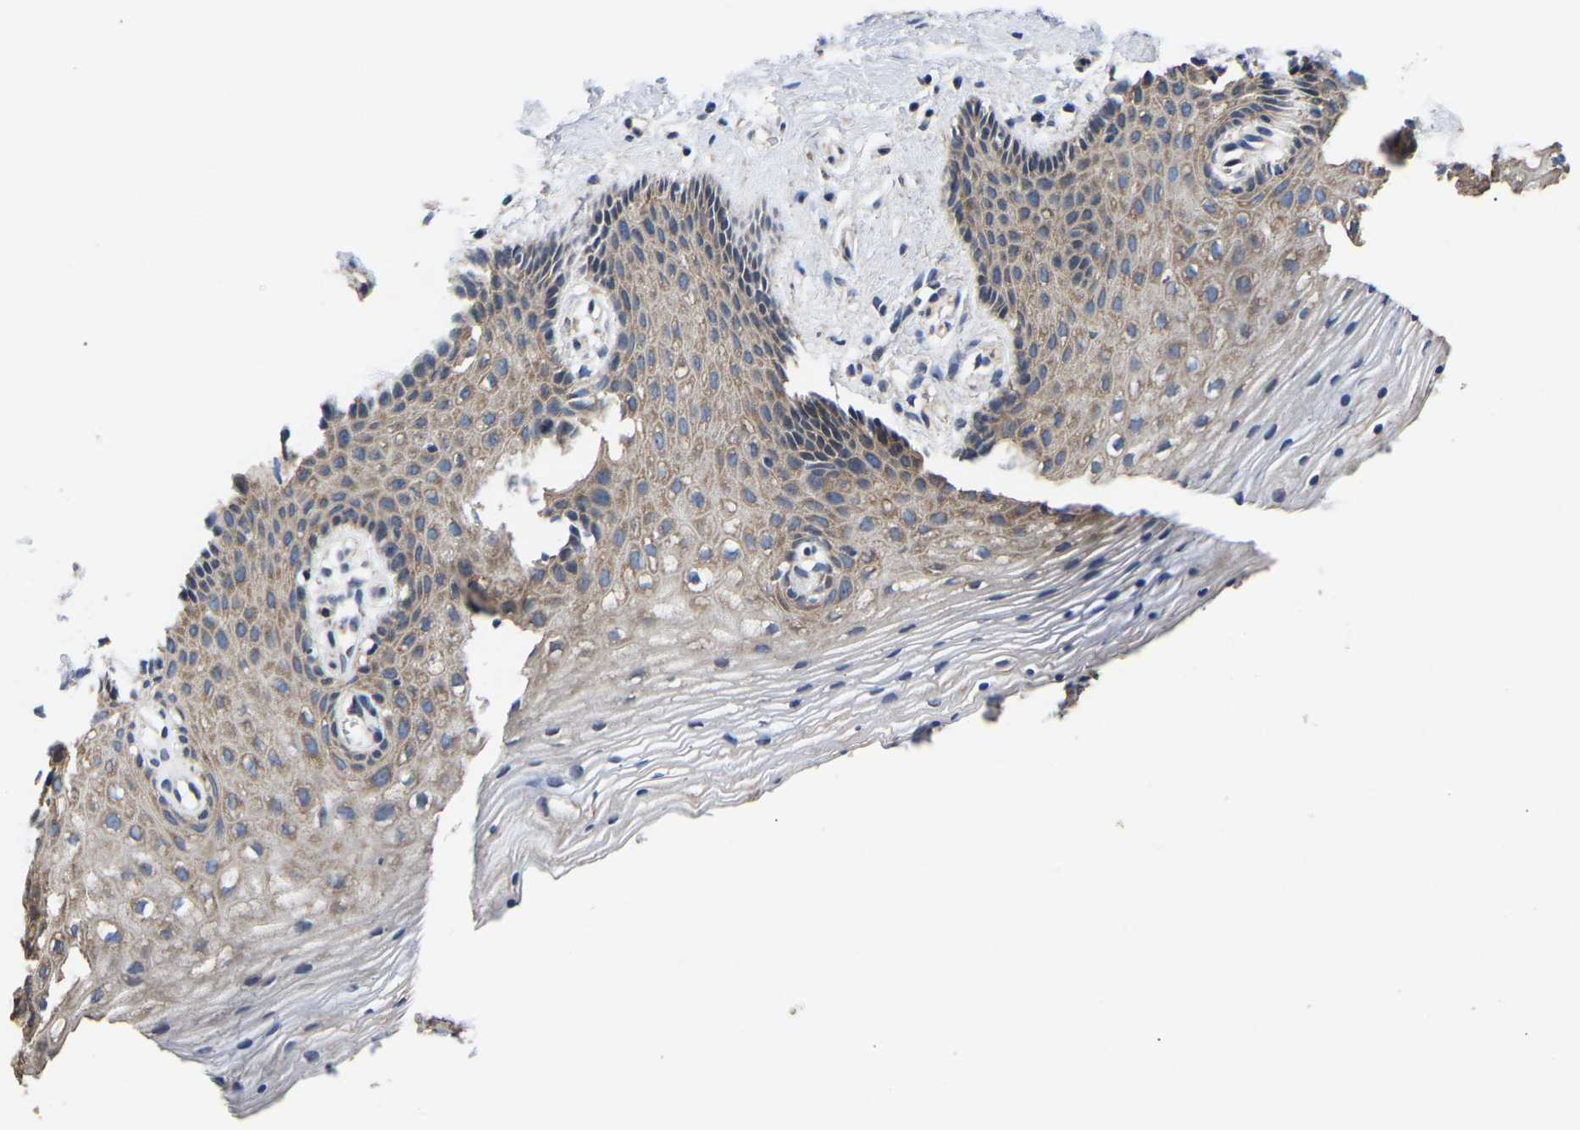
{"staining": {"intensity": "weak", "quantity": "<25%", "location": "cytoplasmic/membranous"}, "tissue": "vagina", "cell_type": "Squamous epithelial cells", "image_type": "normal", "snomed": [{"axis": "morphology", "description": "Normal tissue, NOS"}, {"axis": "topography", "description": "Vagina"}], "caption": "Squamous epithelial cells show no significant positivity in benign vagina. The staining was performed using DAB (3,3'-diaminobenzidine) to visualize the protein expression in brown, while the nuclei were stained in blue with hematoxylin (Magnification: 20x).", "gene": "AIMP2", "patient": {"sex": "female", "age": 32}}